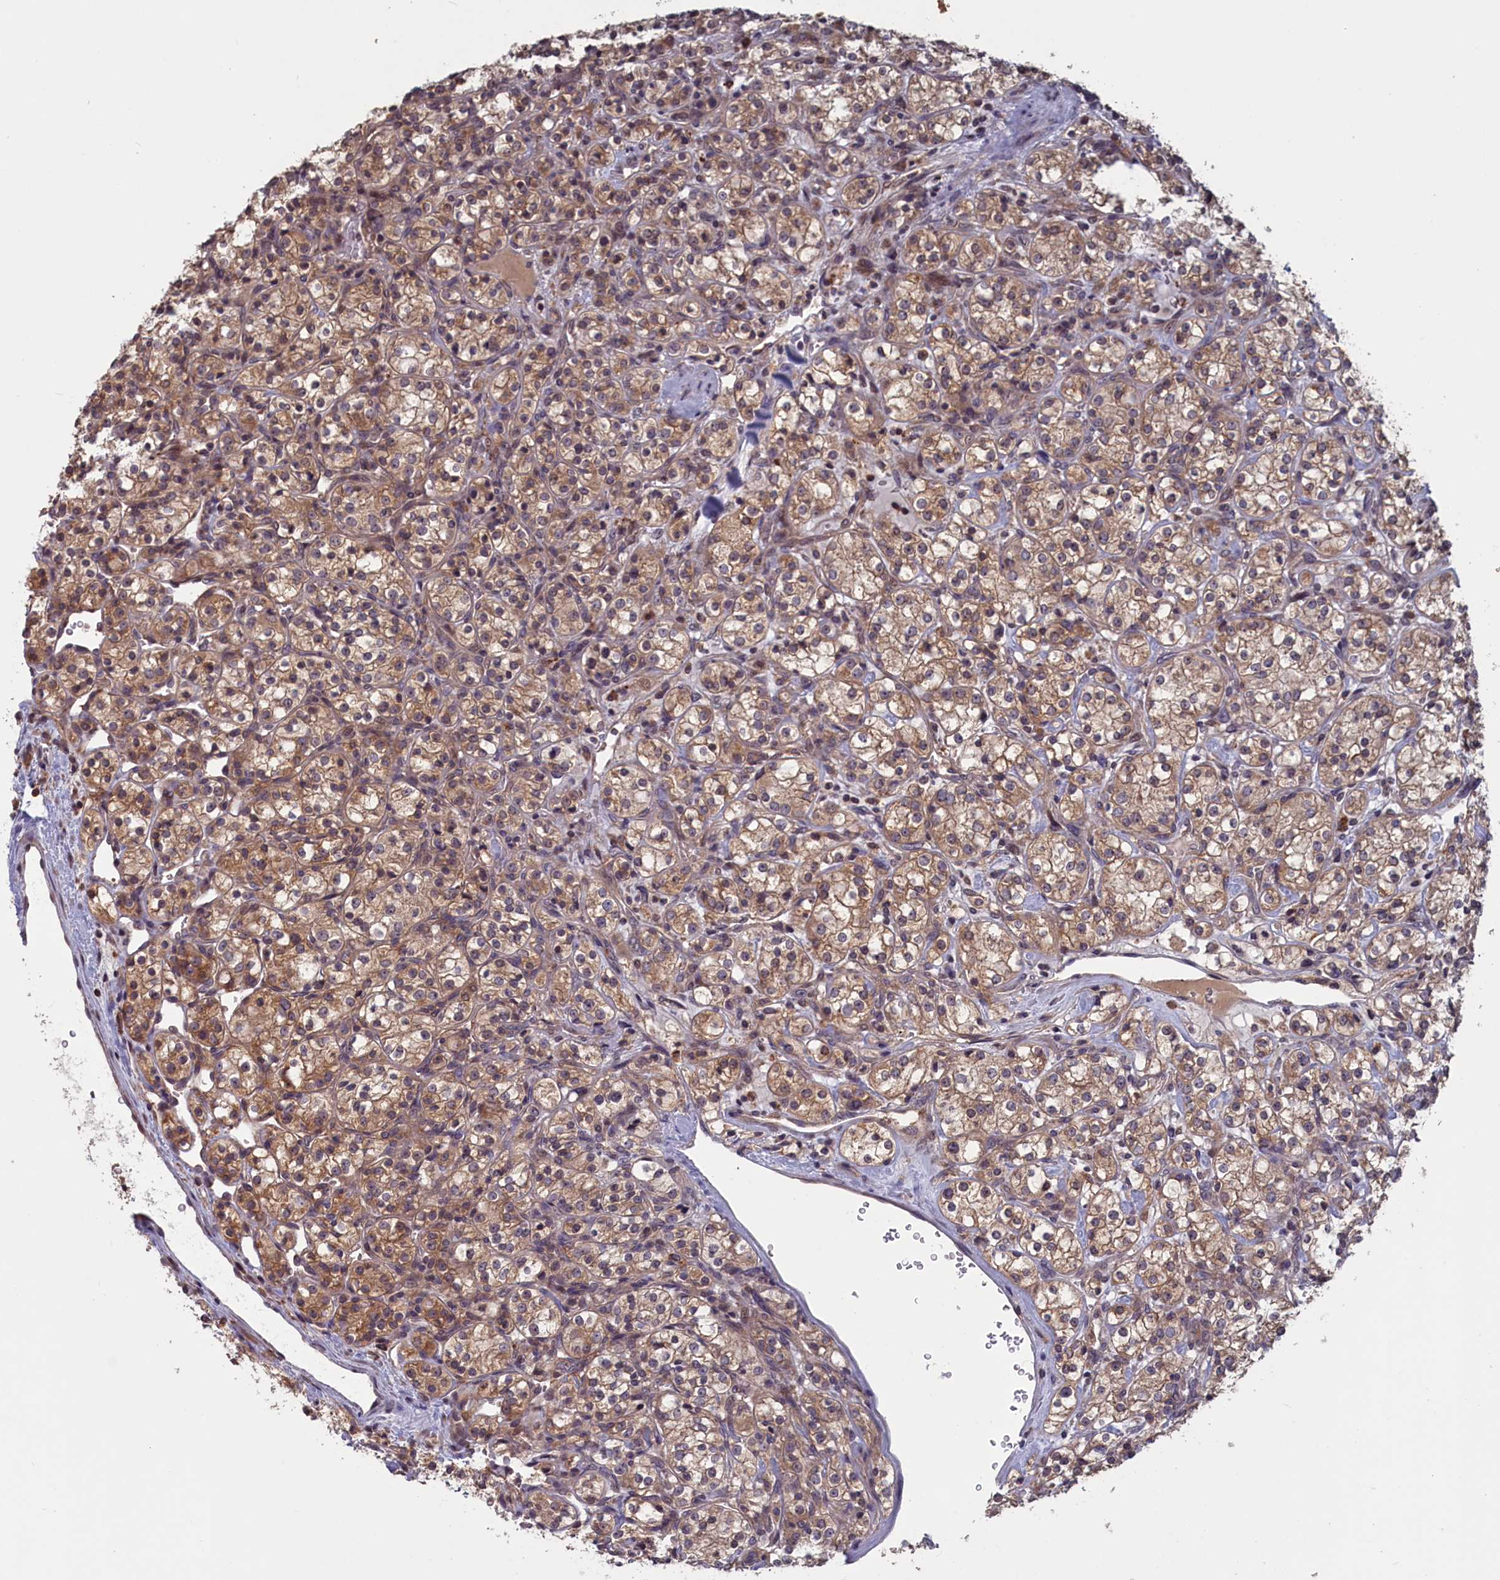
{"staining": {"intensity": "moderate", "quantity": ">75%", "location": "cytoplasmic/membranous"}, "tissue": "renal cancer", "cell_type": "Tumor cells", "image_type": "cancer", "snomed": [{"axis": "morphology", "description": "Adenocarcinoma, NOS"}, {"axis": "topography", "description": "Kidney"}], "caption": "DAB (3,3'-diaminobenzidine) immunohistochemical staining of renal adenocarcinoma exhibits moderate cytoplasmic/membranous protein expression in about >75% of tumor cells. (brown staining indicates protein expression, while blue staining denotes nuclei).", "gene": "CACTIN", "patient": {"sex": "male", "age": 77}}